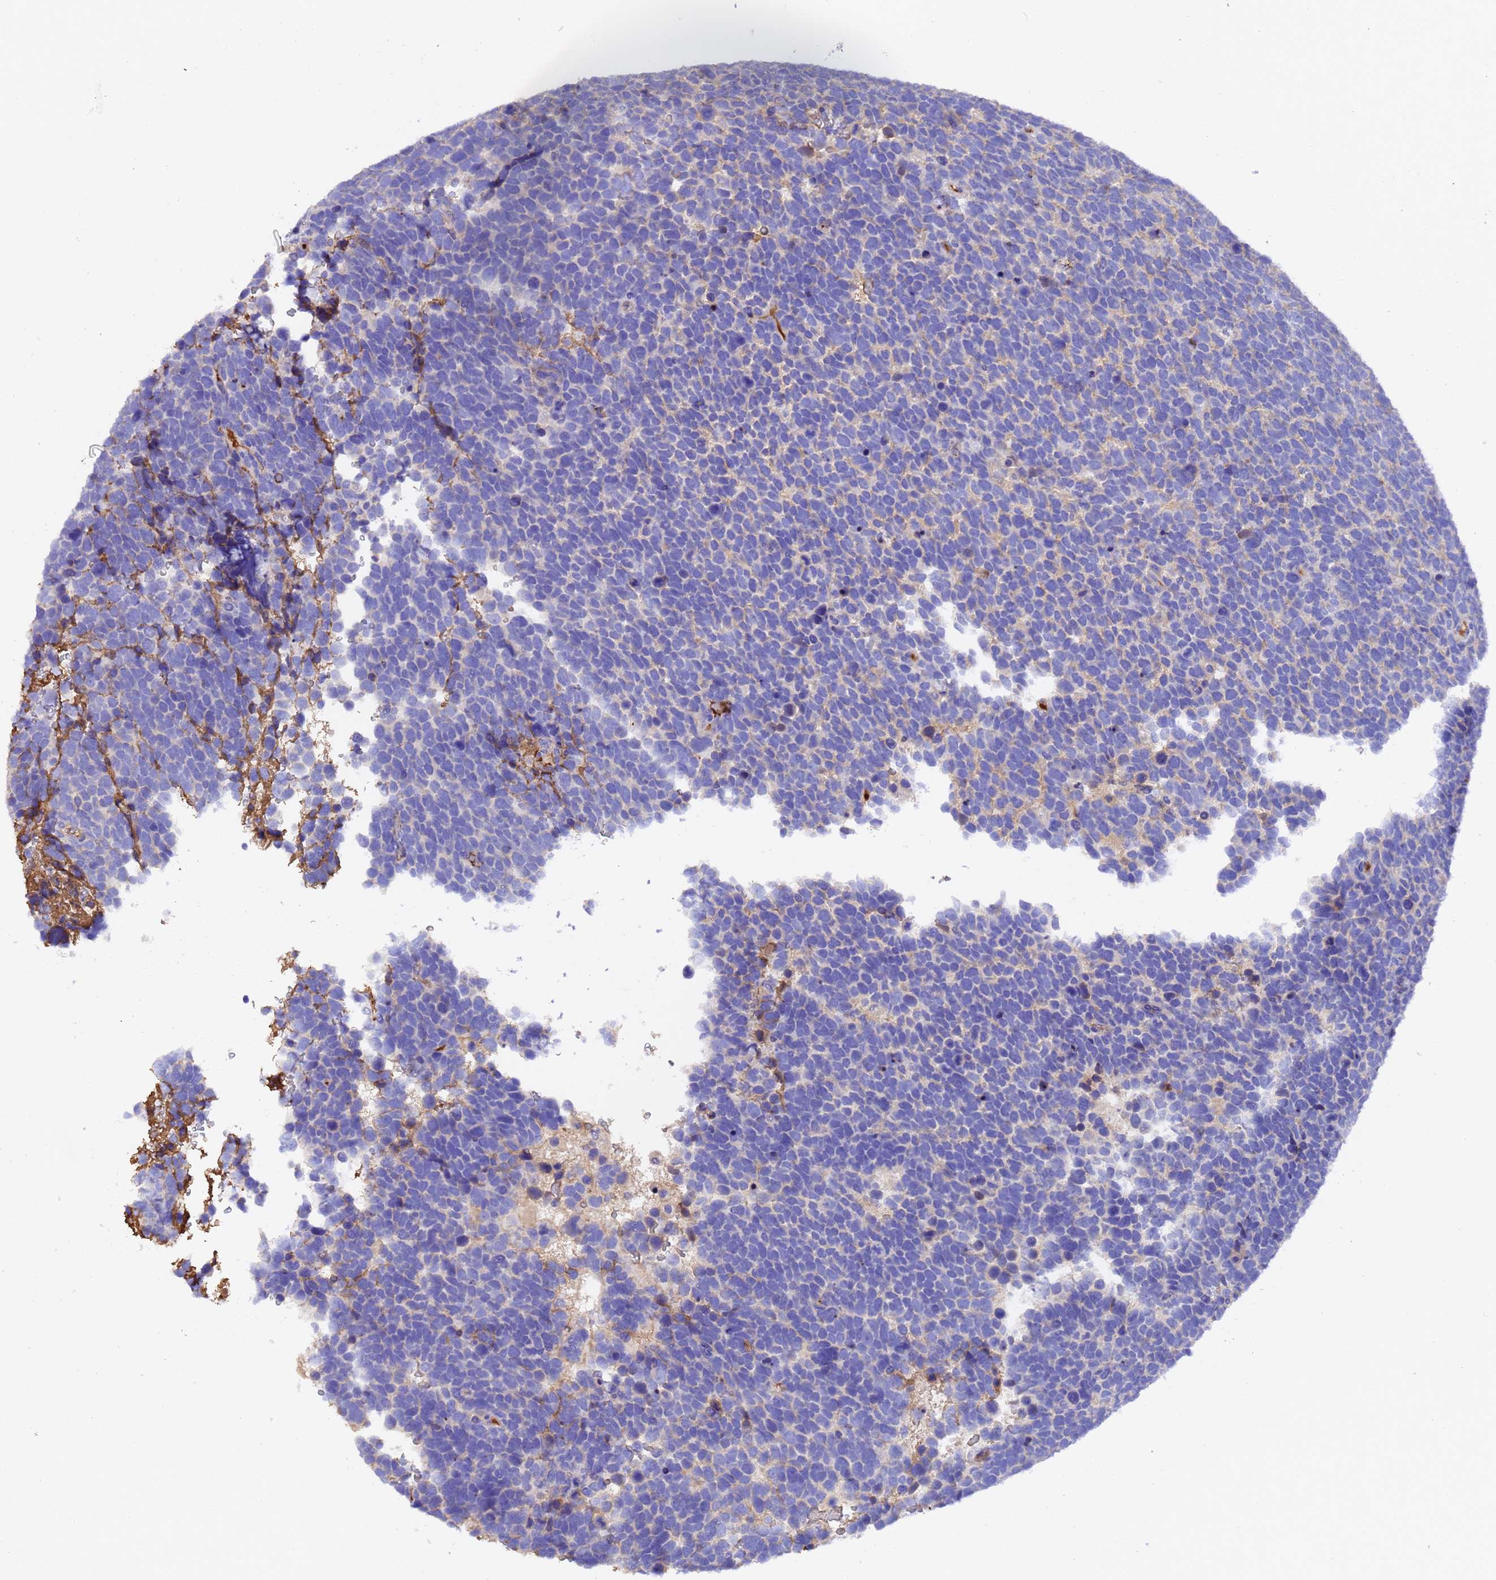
{"staining": {"intensity": "negative", "quantity": "none", "location": "none"}, "tissue": "urothelial cancer", "cell_type": "Tumor cells", "image_type": "cancer", "snomed": [{"axis": "morphology", "description": "Urothelial carcinoma, High grade"}, {"axis": "topography", "description": "Urinary bladder"}], "caption": "The photomicrograph shows no significant expression in tumor cells of high-grade urothelial carcinoma.", "gene": "ELP6", "patient": {"sex": "female", "age": 82}}